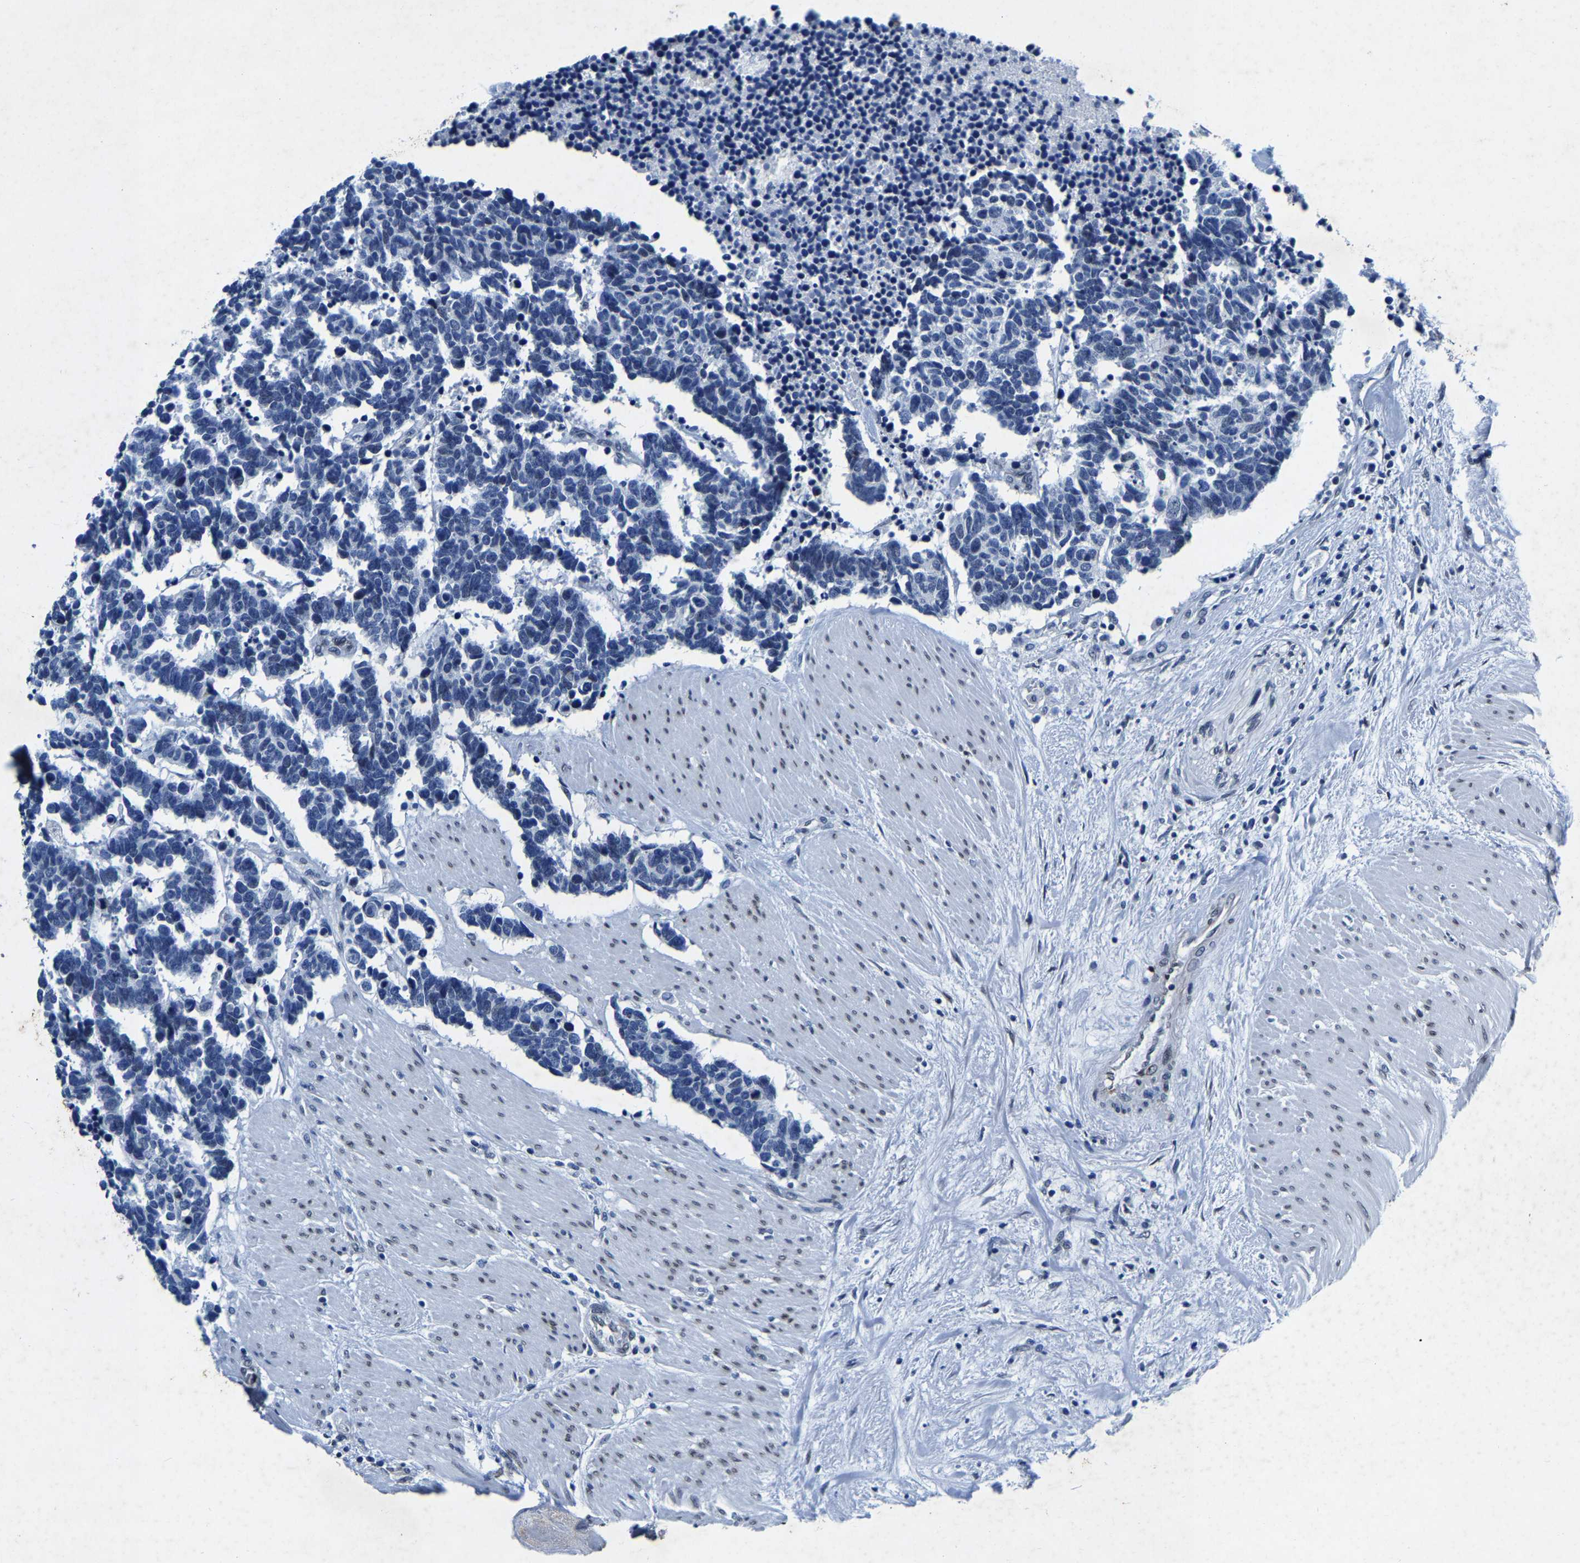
{"staining": {"intensity": "negative", "quantity": "none", "location": "none"}, "tissue": "carcinoid", "cell_type": "Tumor cells", "image_type": "cancer", "snomed": [{"axis": "morphology", "description": "Carcinoma, NOS"}, {"axis": "morphology", "description": "Carcinoid, malignant, NOS"}, {"axis": "topography", "description": "Urinary bladder"}], "caption": "IHC photomicrograph of carcinoid stained for a protein (brown), which displays no positivity in tumor cells.", "gene": "UBN2", "patient": {"sex": "male", "age": 57}}